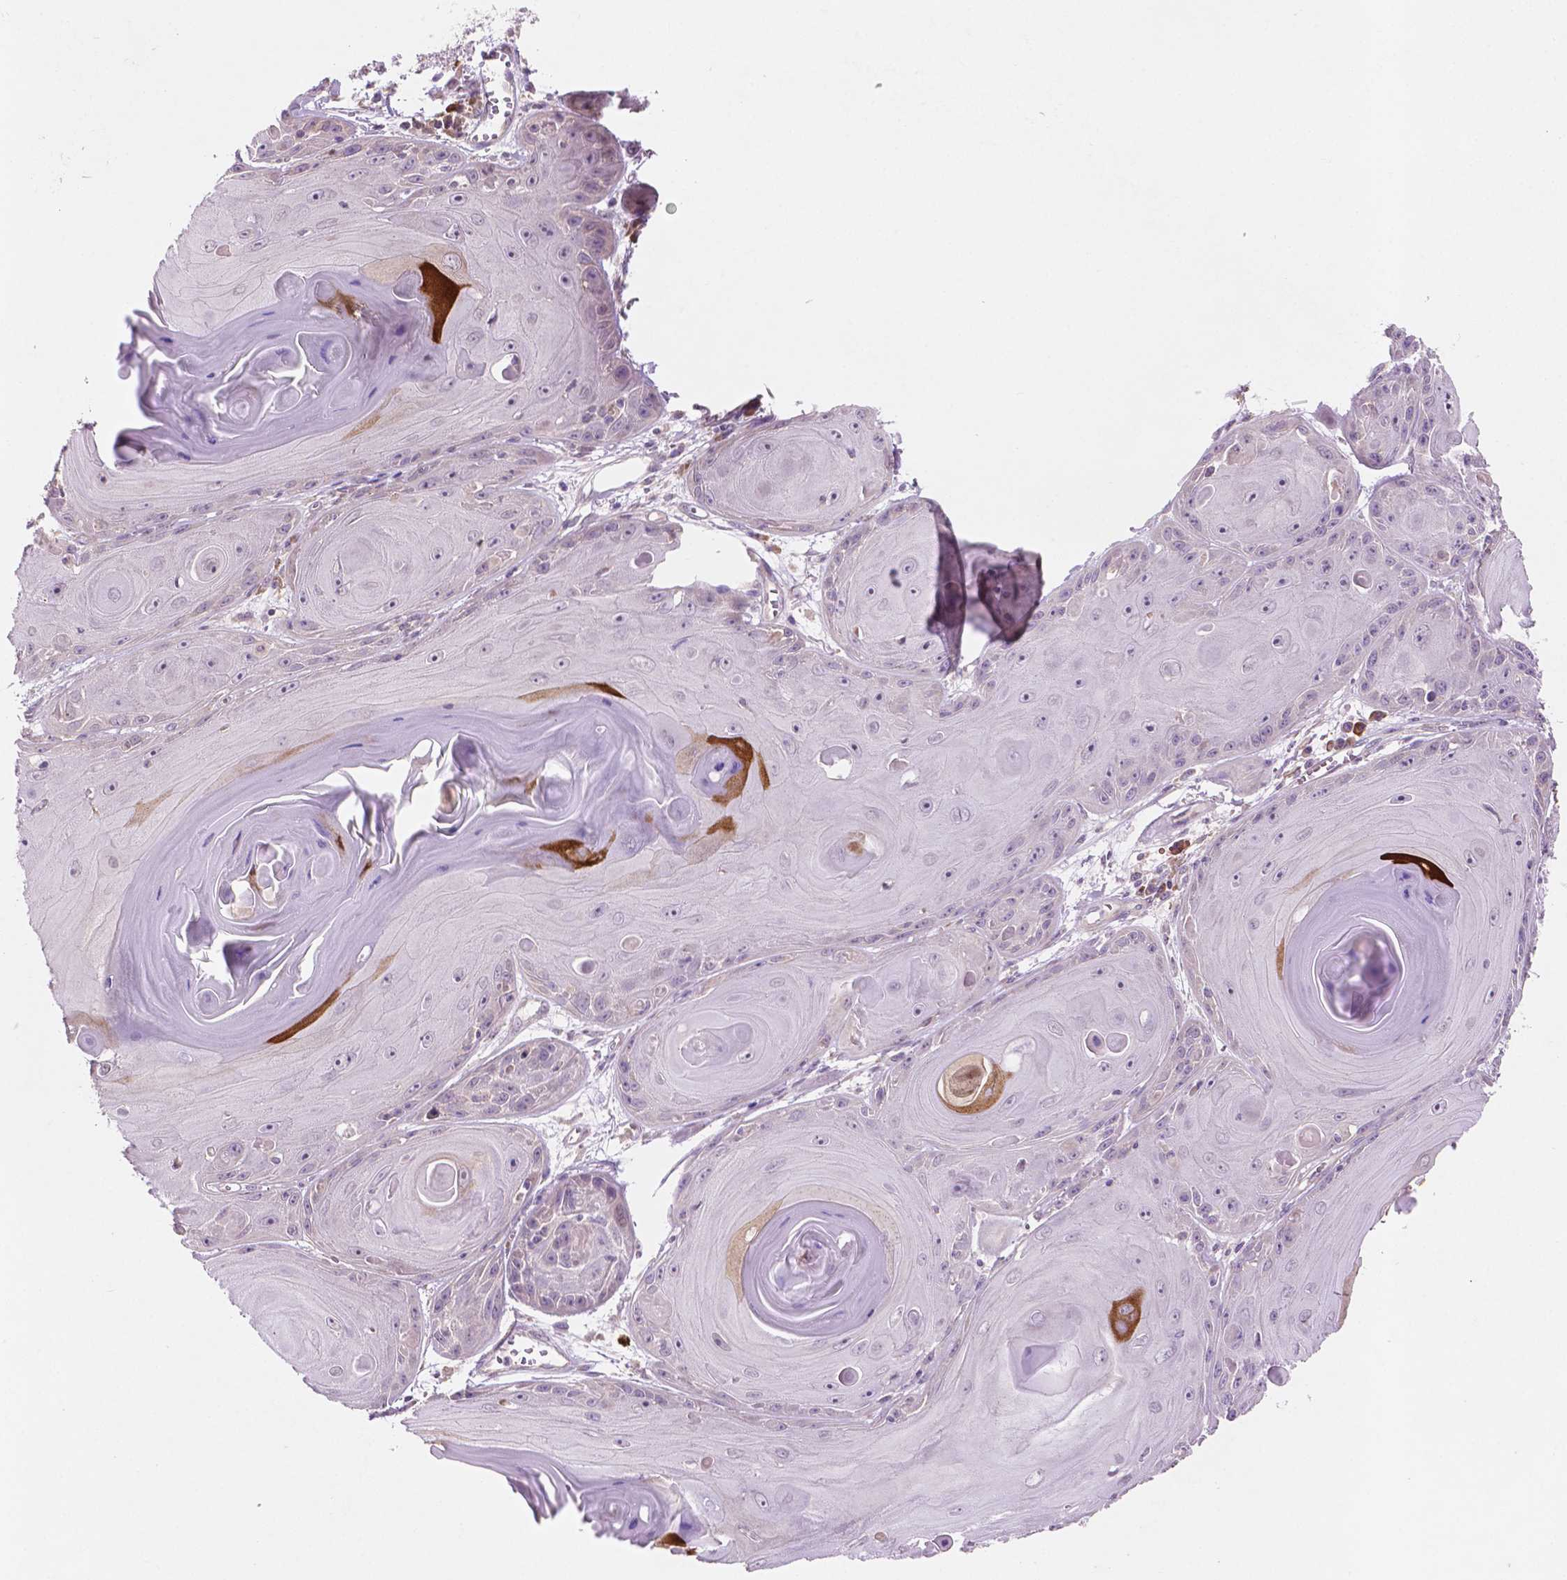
{"staining": {"intensity": "negative", "quantity": "none", "location": "none"}, "tissue": "skin cancer", "cell_type": "Tumor cells", "image_type": "cancer", "snomed": [{"axis": "morphology", "description": "Squamous cell carcinoma, NOS"}, {"axis": "topography", "description": "Skin"}, {"axis": "topography", "description": "Vulva"}], "caption": "An immunohistochemistry image of skin squamous cell carcinoma is shown. There is no staining in tumor cells of skin squamous cell carcinoma.", "gene": "LRP1B", "patient": {"sex": "female", "age": 85}}